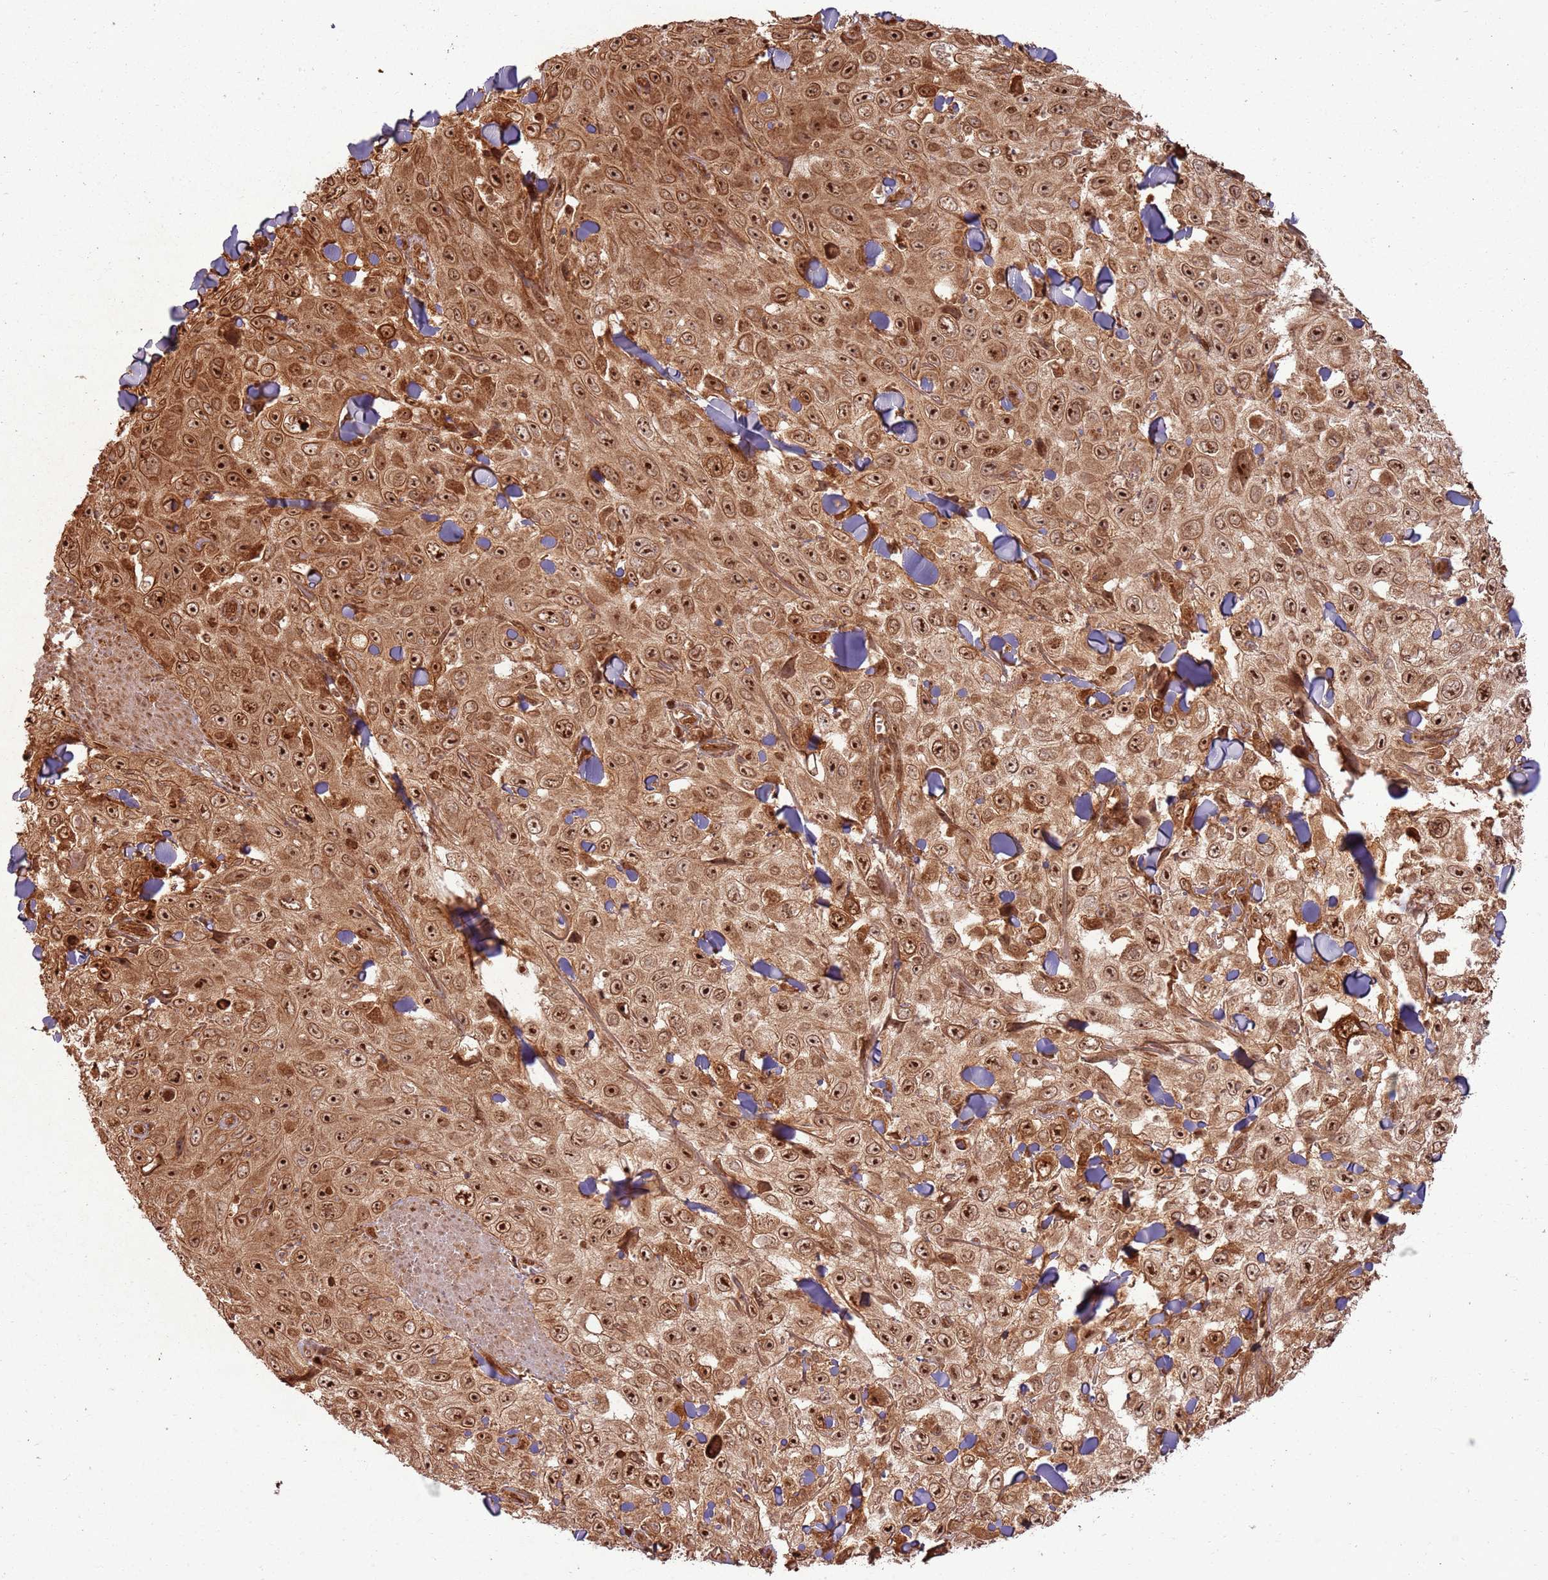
{"staining": {"intensity": "strong", "quantity": ">75%", "location": "cytoplasmic/membranous,nuclear"}, "tissue": "skin cancer", "cell_type": "Tumor cells", "image_type": "cancer", "snomed": [{"axis": "morphology", "description": "Squamous cell carcinoma, NOS"}, {"axis": "topography", "description": "Skin"}], "caption": "The photomicrograph reveals a brown stain indicating the presence of a protein in the cytoplasmic/membranous and nuclear of tumor cells in skin cancer (squamous cell carcinoma). (DAB (3,3'-diaminobenzidine) = brown stain, brightfield microscopy at high magnification).", "gene": "TBC1D13", "patient": {"sex": "male", "age": 82}}